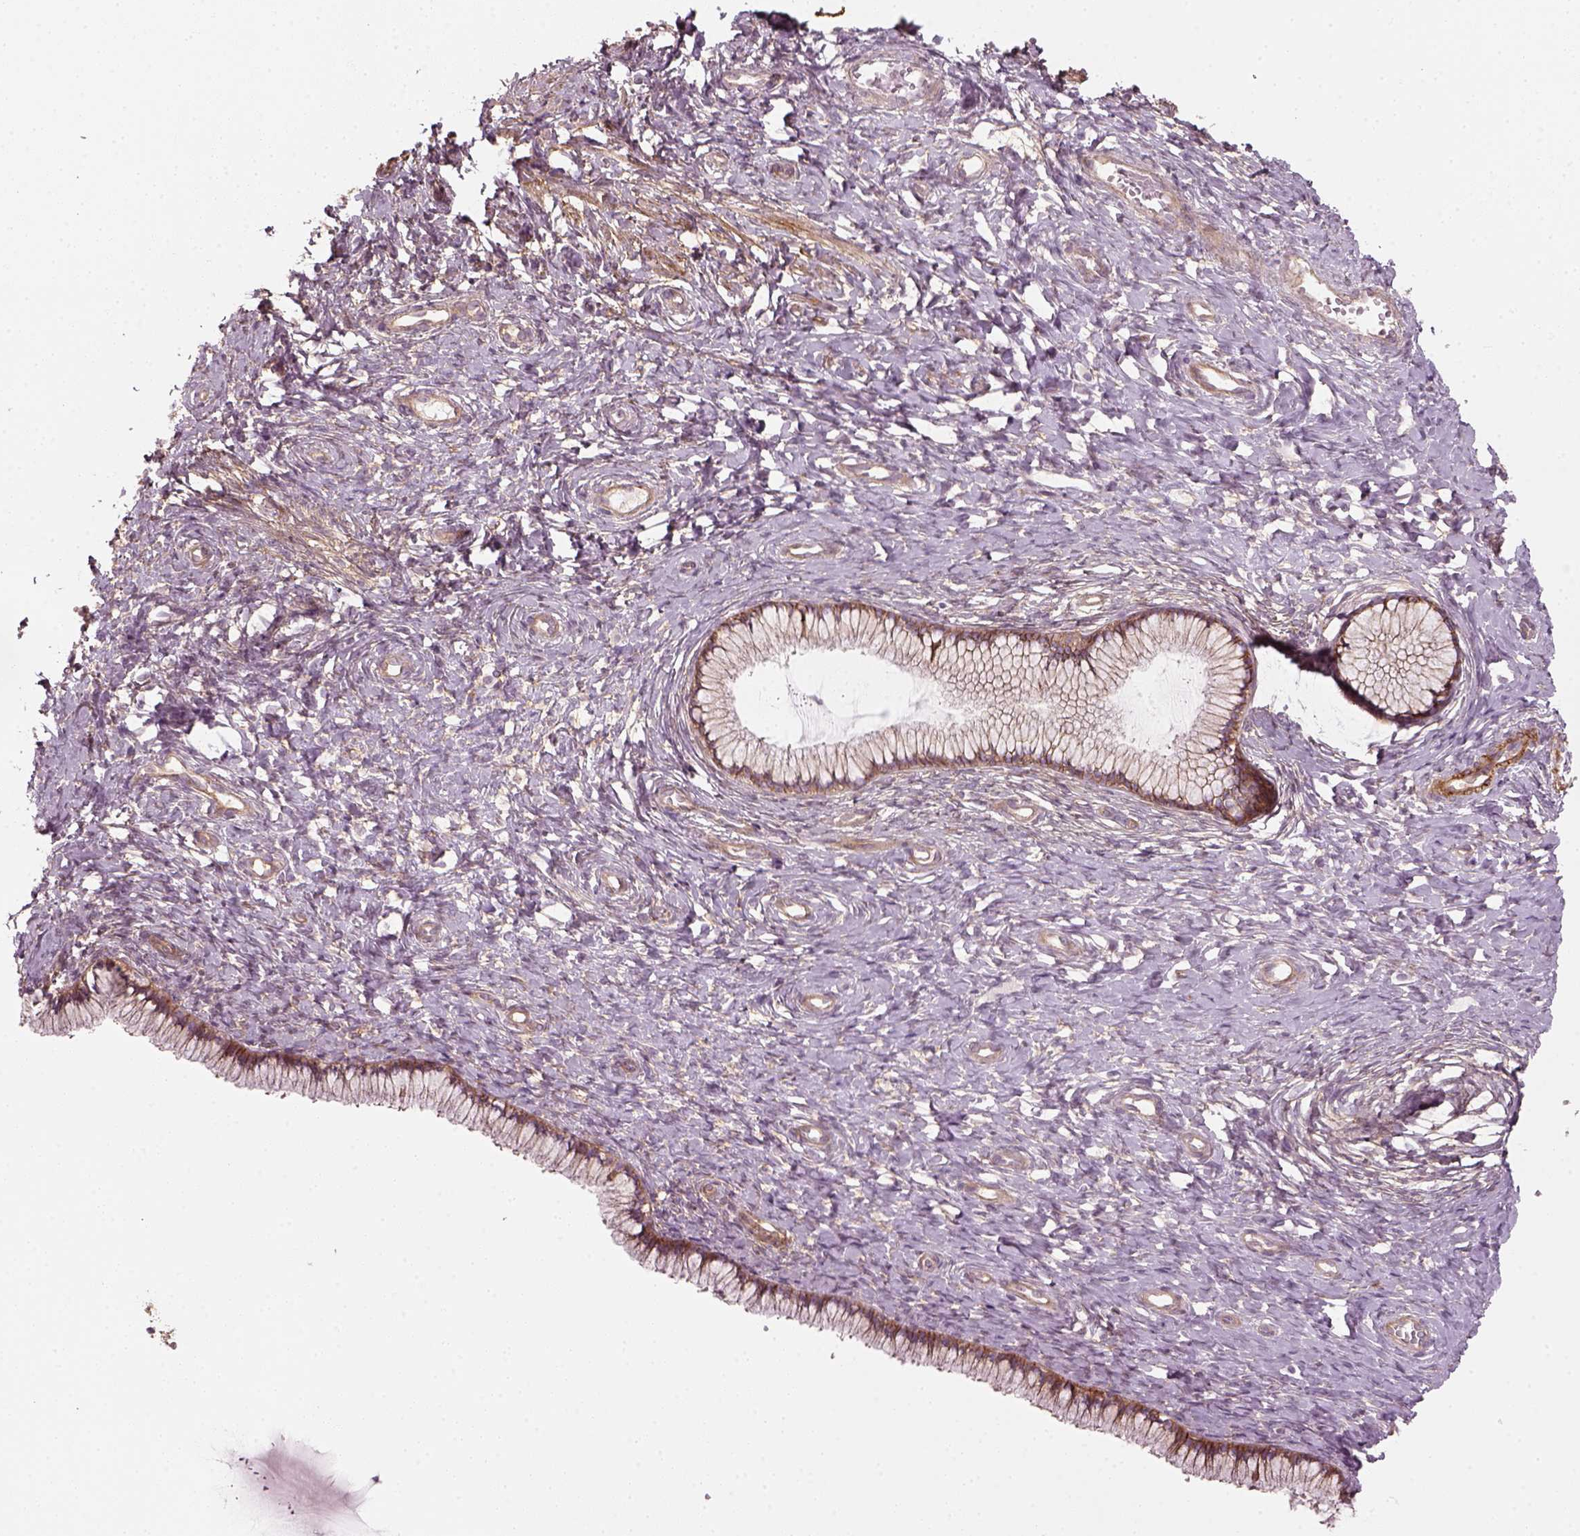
{"staining": {"intensity": "moderate", "quantity": ">75%", "location": "cytoplasmic/membranous"}, "tissue": "cervix", "cell_type": "Glandular cells", "image_type": "normal", "snomed": [{"axis": "morphology", "description": "Normal tissue, NOS"}, {"axis": "topography", "description": "Cervix"}], "caption": "Protein staining reveals moderate cytoplasmic/membranous staining in approximately >75% of glandular cells in unremarkable cervix. The staining is performed using DAB brown chromogen to label protein expression. The nuclei are counter-stained blue using hematoxylin.", "gene": "NPTN", "patient": {"sex": "female", "age": 37}}